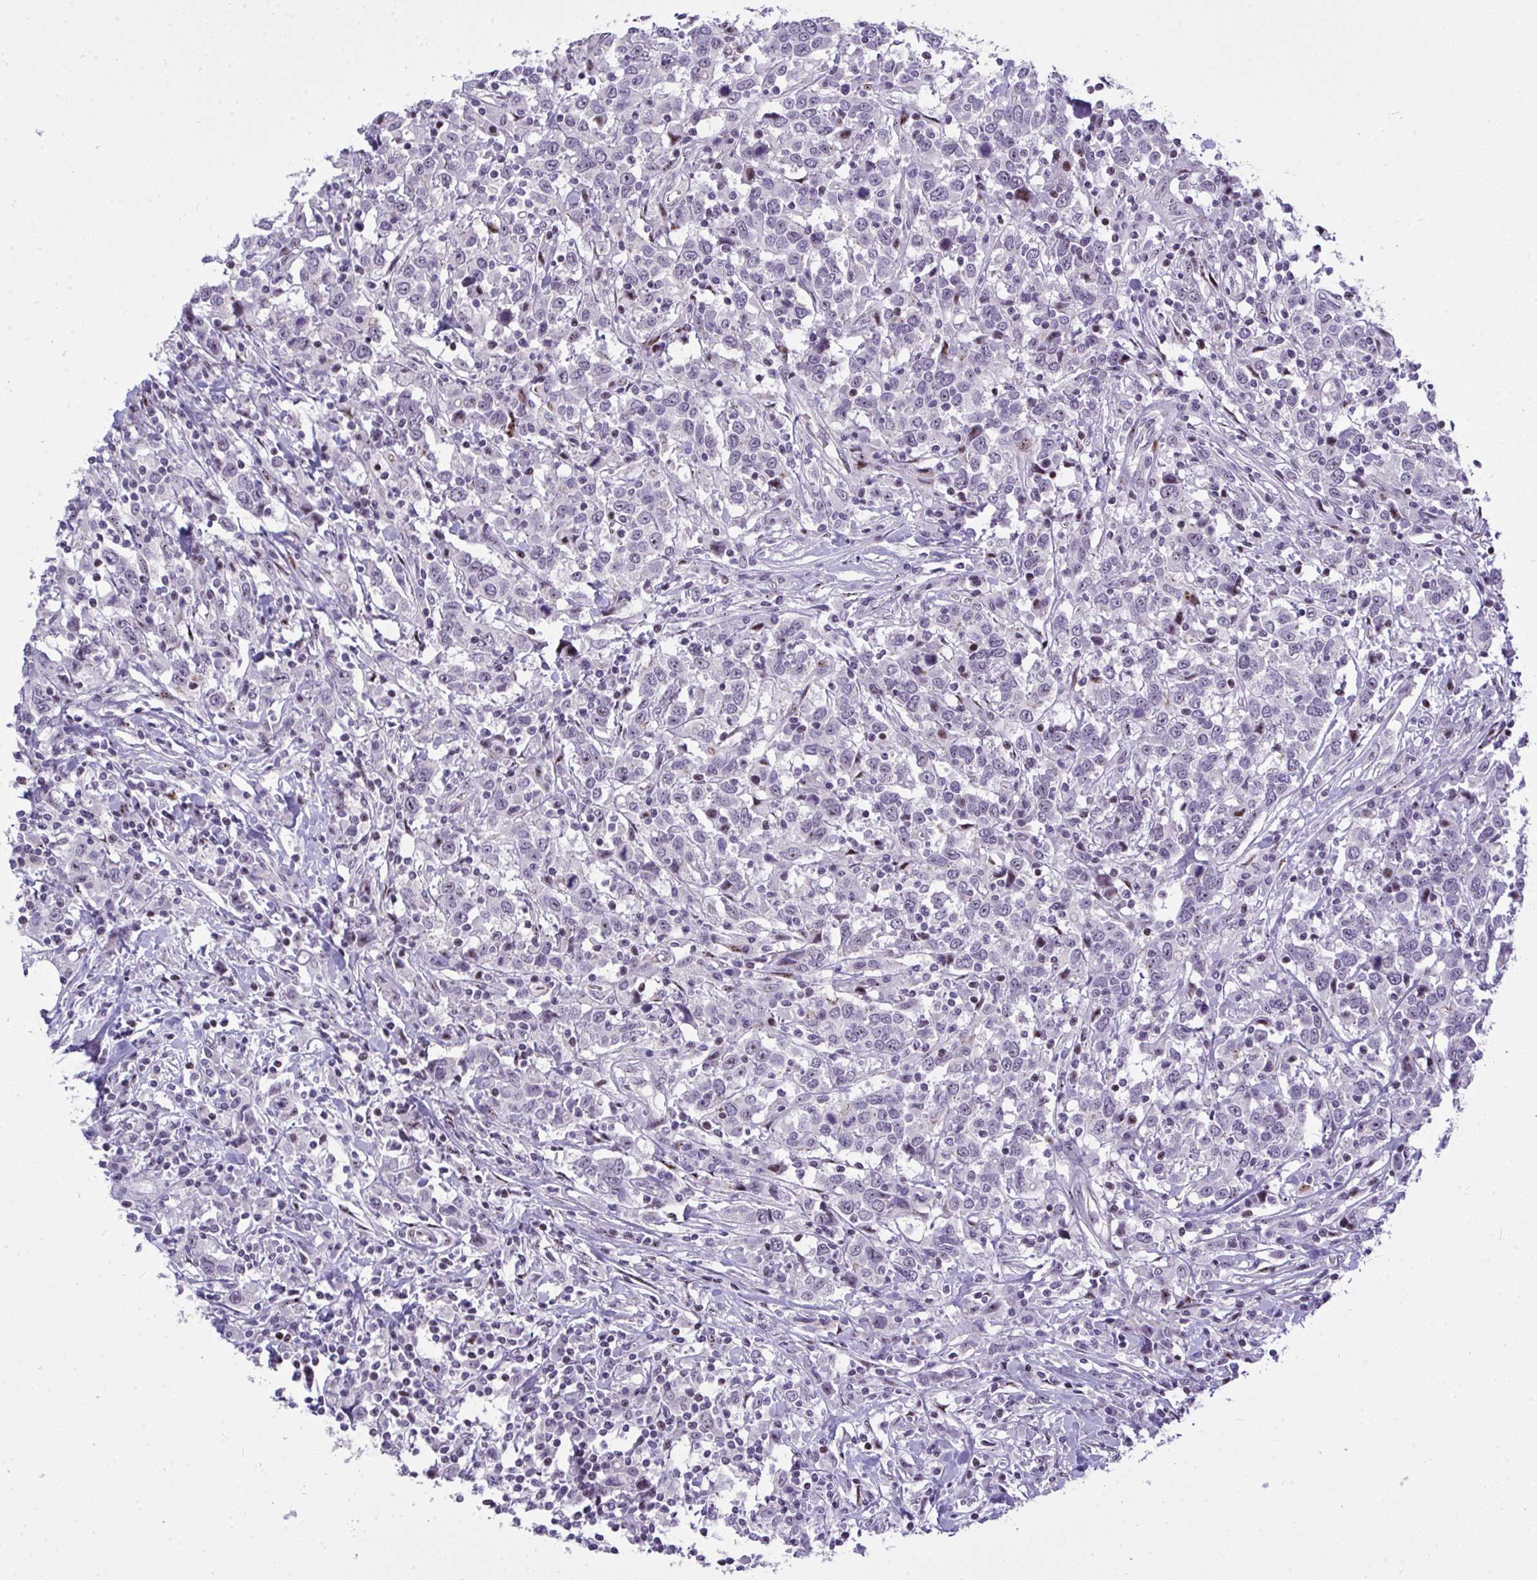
{"staining": {"intensity": "negative", "quantity": "none", "location": "none"}, "tissue": "urothelial cancer", "cell_type": "Tumor cells", "image_type": "cancer", "snomed": [{"axis": "morphology", "description": "Urothelial carcinoma, High grade"}, {"axis": "topography", "description": "Urinary bladder"}], "caption": "Immunohistochemical staining of human urothelial carcinoma (high-grade) reveals no significant staining in tumor cells.", "gene": "PLPPR3", "patient": {"sex": "male", "age": 61}}